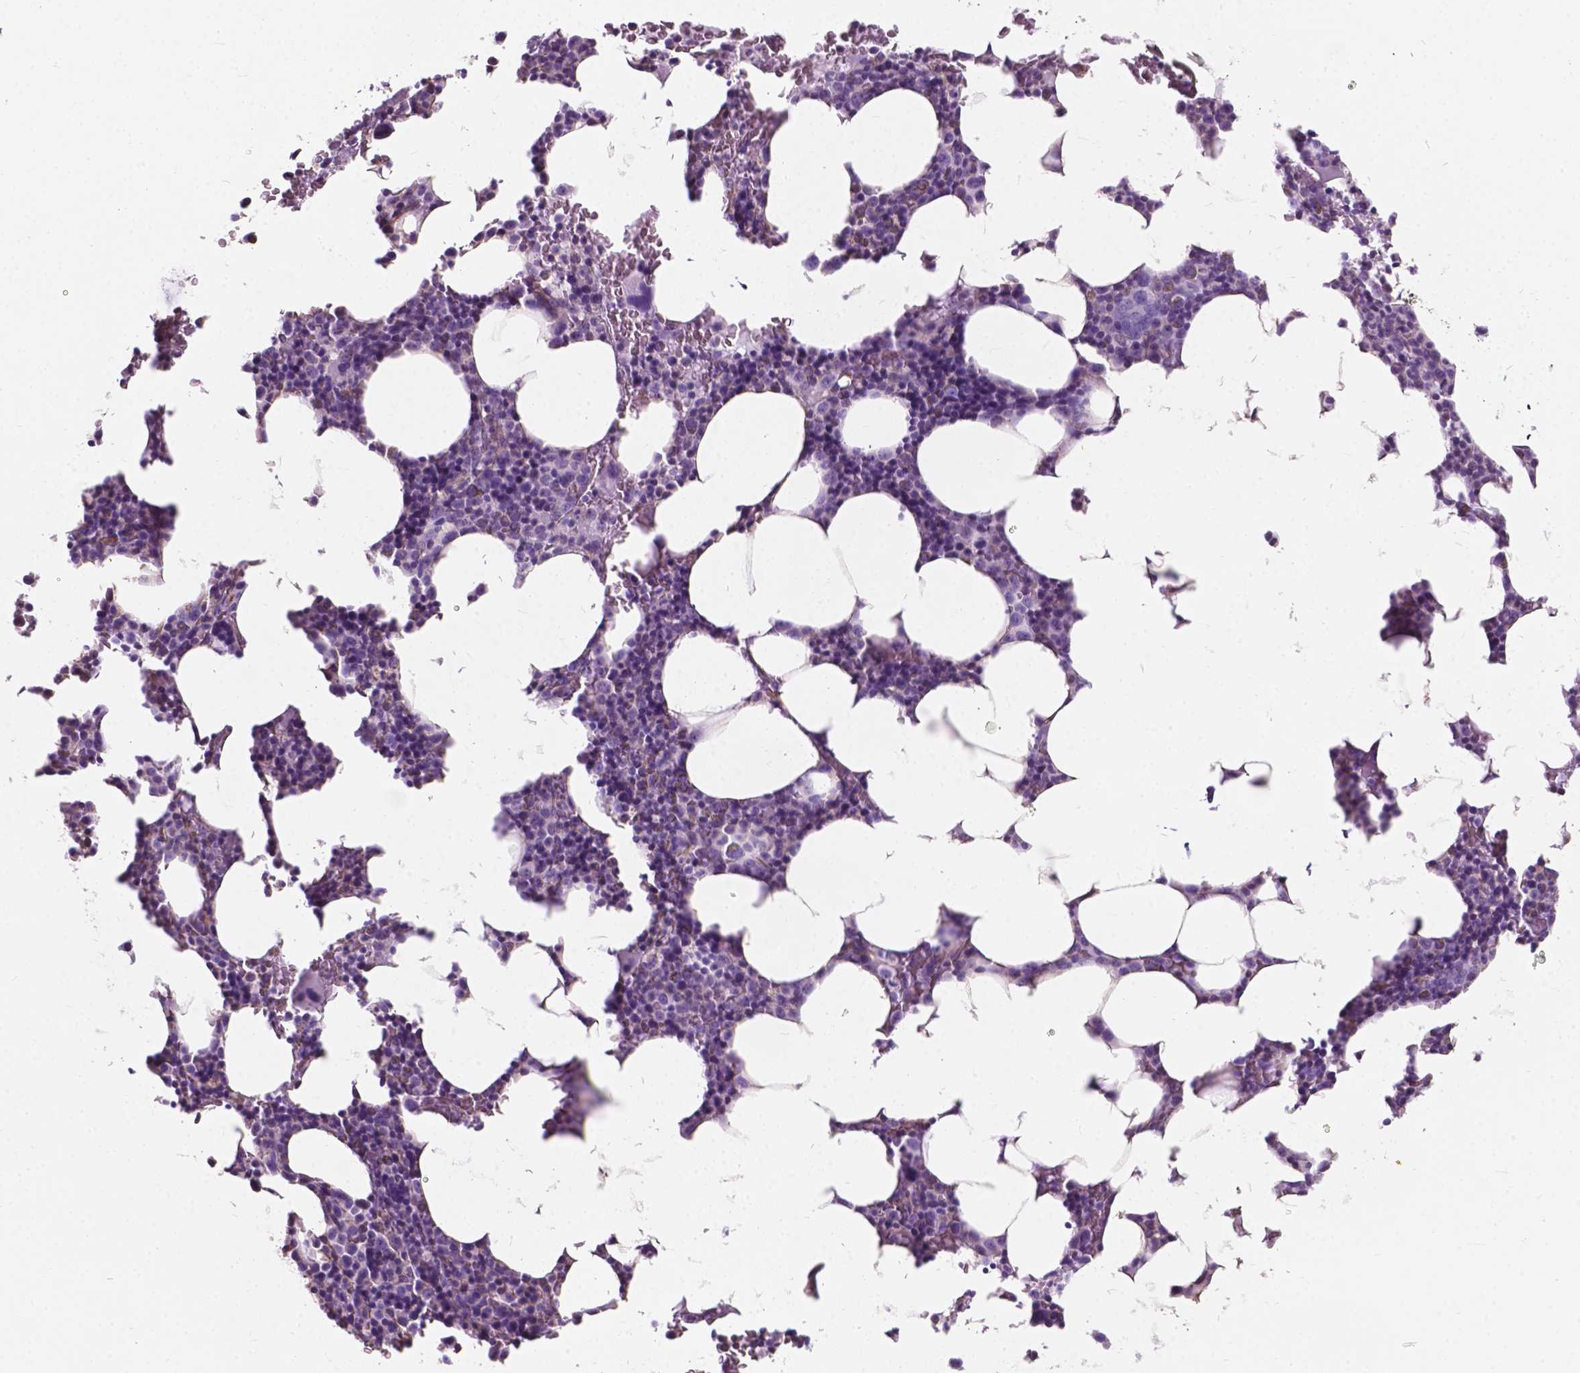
{"staining": {"intensity": "negative", "quantity": "none", "location": "none"}, "tissue": "bone marrow", "cell_type": "Hematopoietic cells", "image_type": "normal", "snomed": [{"axis": "morphology", "description": "Normal tissue, NOS"}, {"axis": "topography", "description": "Bone marrow"}], "caption": "The immunohistochemistry (IHC) histopathology image has no significant staining in hematopoietic cells of bone marrow. The staining is performed using DAB brown chromogen with nuclei counter-stained in using hematoxylin.", "gene": "AMOT", "patient": {"sex": "male", "age": 73}}